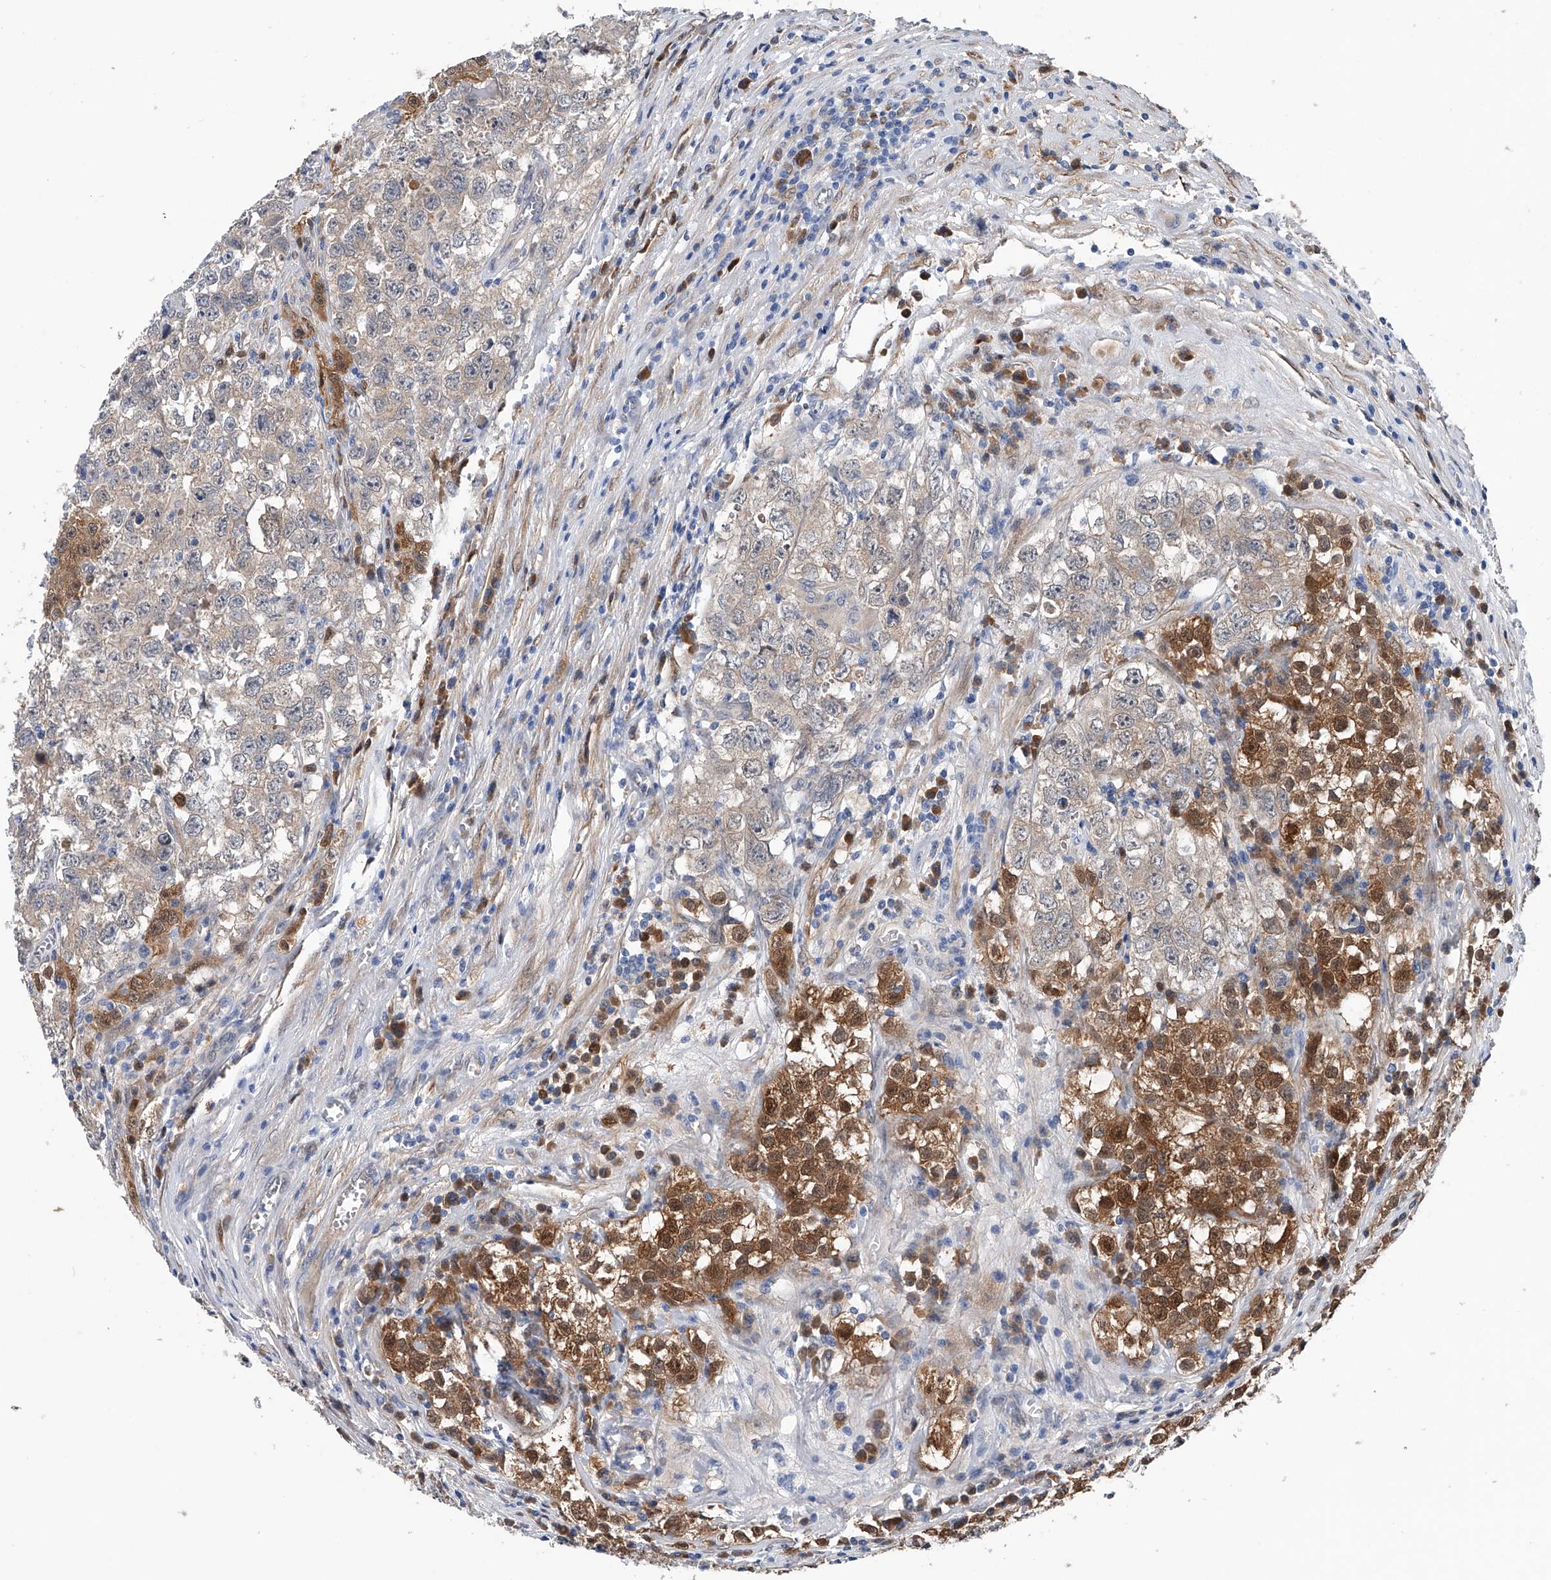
{"staining": {"intensity": "moderate", "quantity": "<25%", "location": "cytoplasmic/membranous,nuclear"}, "tissue": "testis cancer", "cell_type": "Tumor cells", "image_type": "cancer", "snomed": [{"axis": "morphology", "description": "Seminoma, NOS"}, {"axis": "morphology", "description": "Carcinoma, Embryonal, NOS"}, {"axis": "topography", "description": "Testis"}], "caption": "Moderate cytoplasmic/membranous and nuclear protein staining is identified in about <25% of tumor cells in testis cancer.", "gene": "PGM3", "patient": {"sex": "male", "age": 43}}